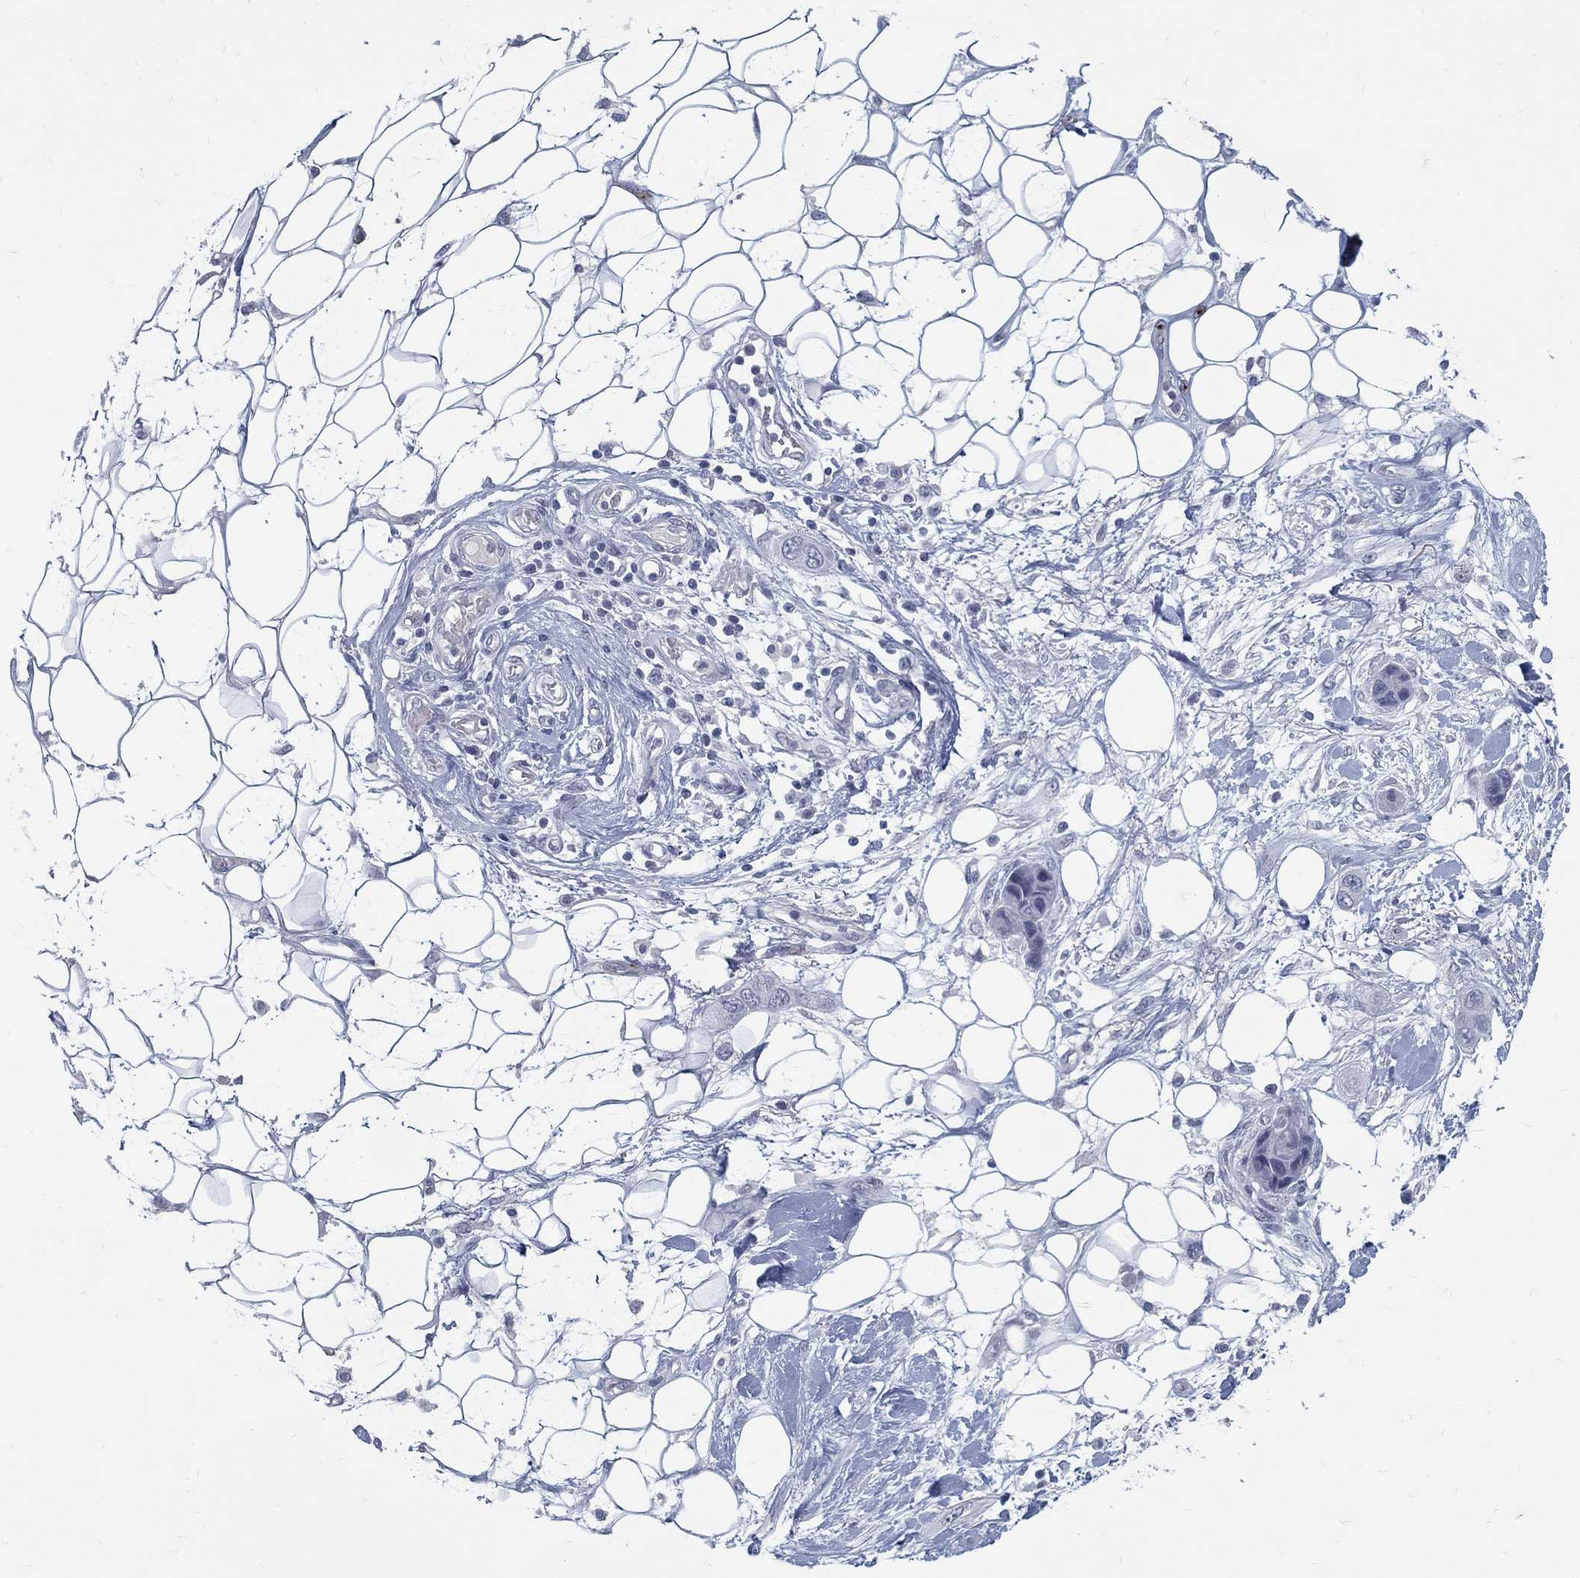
{"staining": {"intensity": "negative", "quantity": "none", "location": "none"}, "tissue": "skin cancer", "cell_type": "Tumor cells", "image_type": "cancer", "snomed": [{"axis": "morphology", "description": "Squamous cell carcinoma, NOS"}, {"axis": "topography", "description": "Skin"}], "caption": "Immunohistochemistry (IHC) of human skin cancer (squamous cell carcinoma) reveals no positivity in tumor cells.", "gene": "ACE2", "patient": {"sex": "male", "age": 79}}